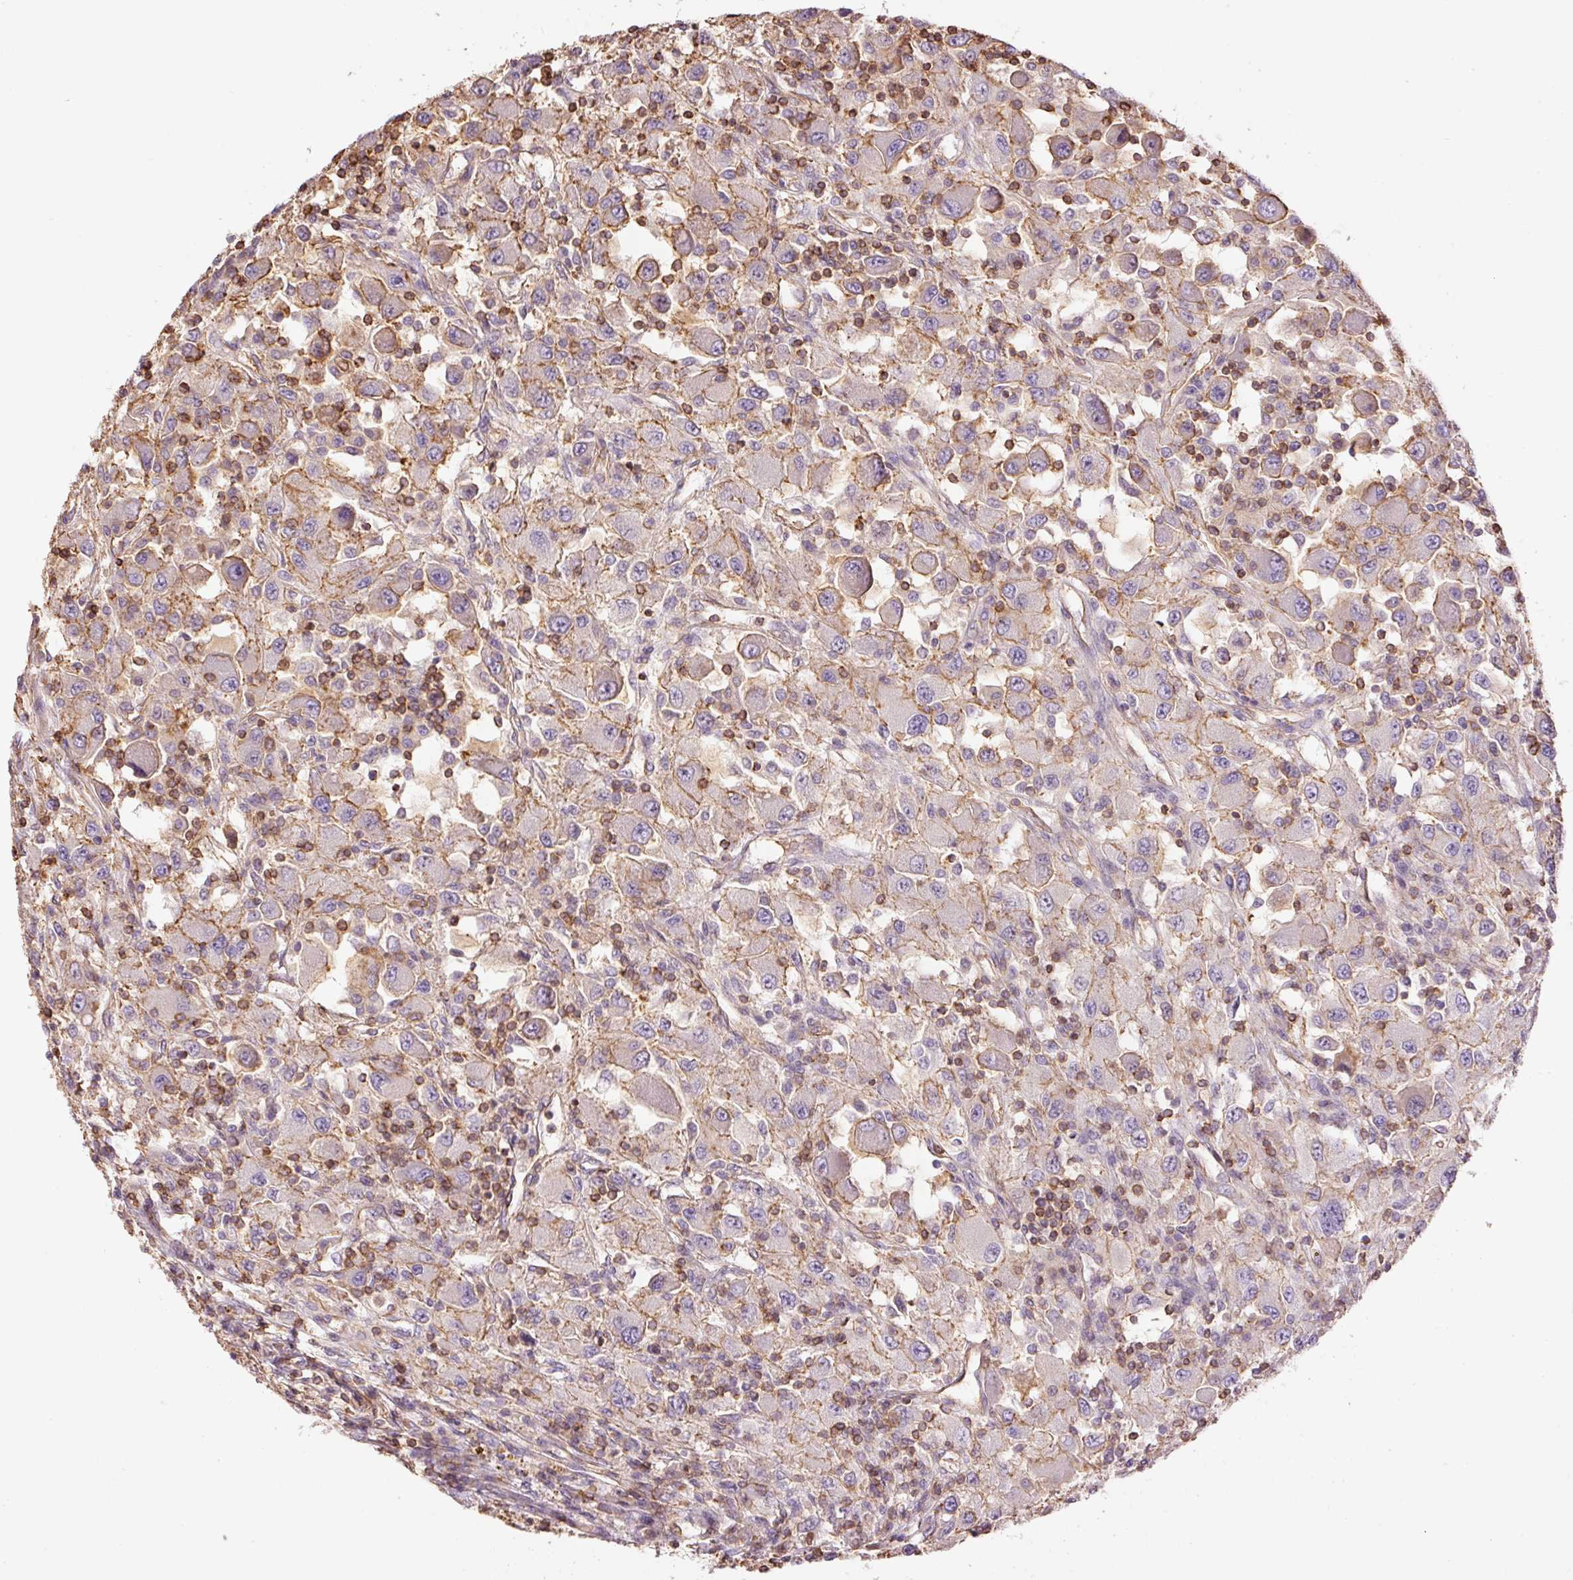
{"staining": {"intensity": "negative", "quantity": "none", "location": "none"}, "tissue": "renal cancer", "cell_type": "Tumor cells", "image_type": "cancer", "snomed": [{"axis": "morphology", "description": "Adenocarcinoma, NOS"}, {"axis": "topography", "description": "Kidney"}], "caption": "Renal cancer (adenocarcinoma) was stained to show a protein in brown. There is no significant expression in tumor cells.", "gene": "PPP1R1B", "patient": {"sex": "female", "age": 67}}